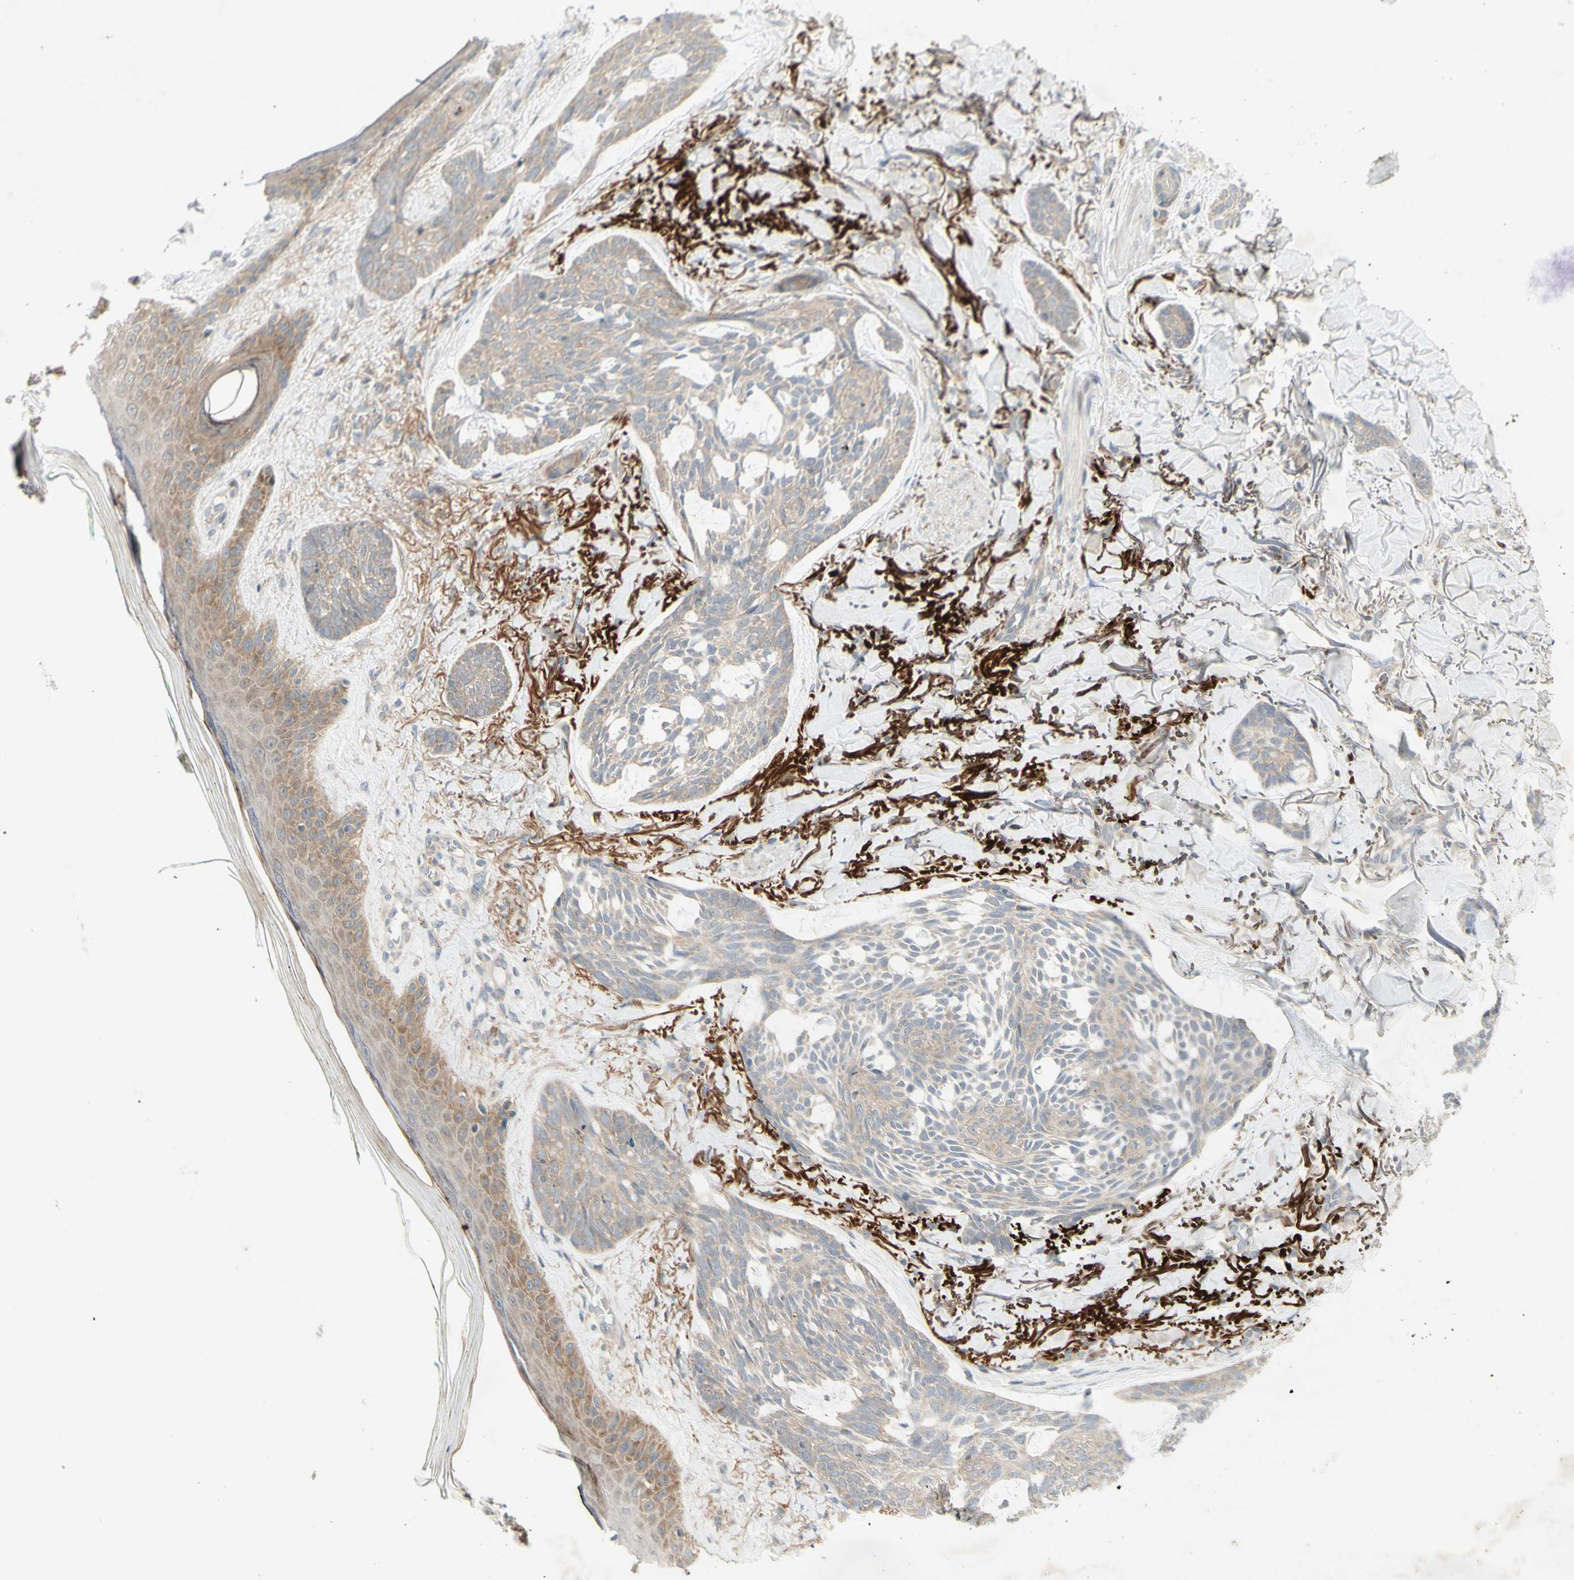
{"staining": {"intensity": "weak", "quantity": "25%-75%", "location": "cytoplasmic/membranous"}, "tissue": "skin cancer", "cell_type": "Tumor cells", "image_type": "cancer", "snomed": [{"axis": "morphology", "description": "Basal cell carcinoma"}, {"axis": "topography", "description": "Skin"}], "caption": "Approximately 25%-75% of tumor cells in skin basal cell carcinoma show weak cytoplasmic/membranous protein positivity as visualized by brown immunohistochemical staining.", "gene": "ETF1", "patient": {"sex": "male", "age": 43}}